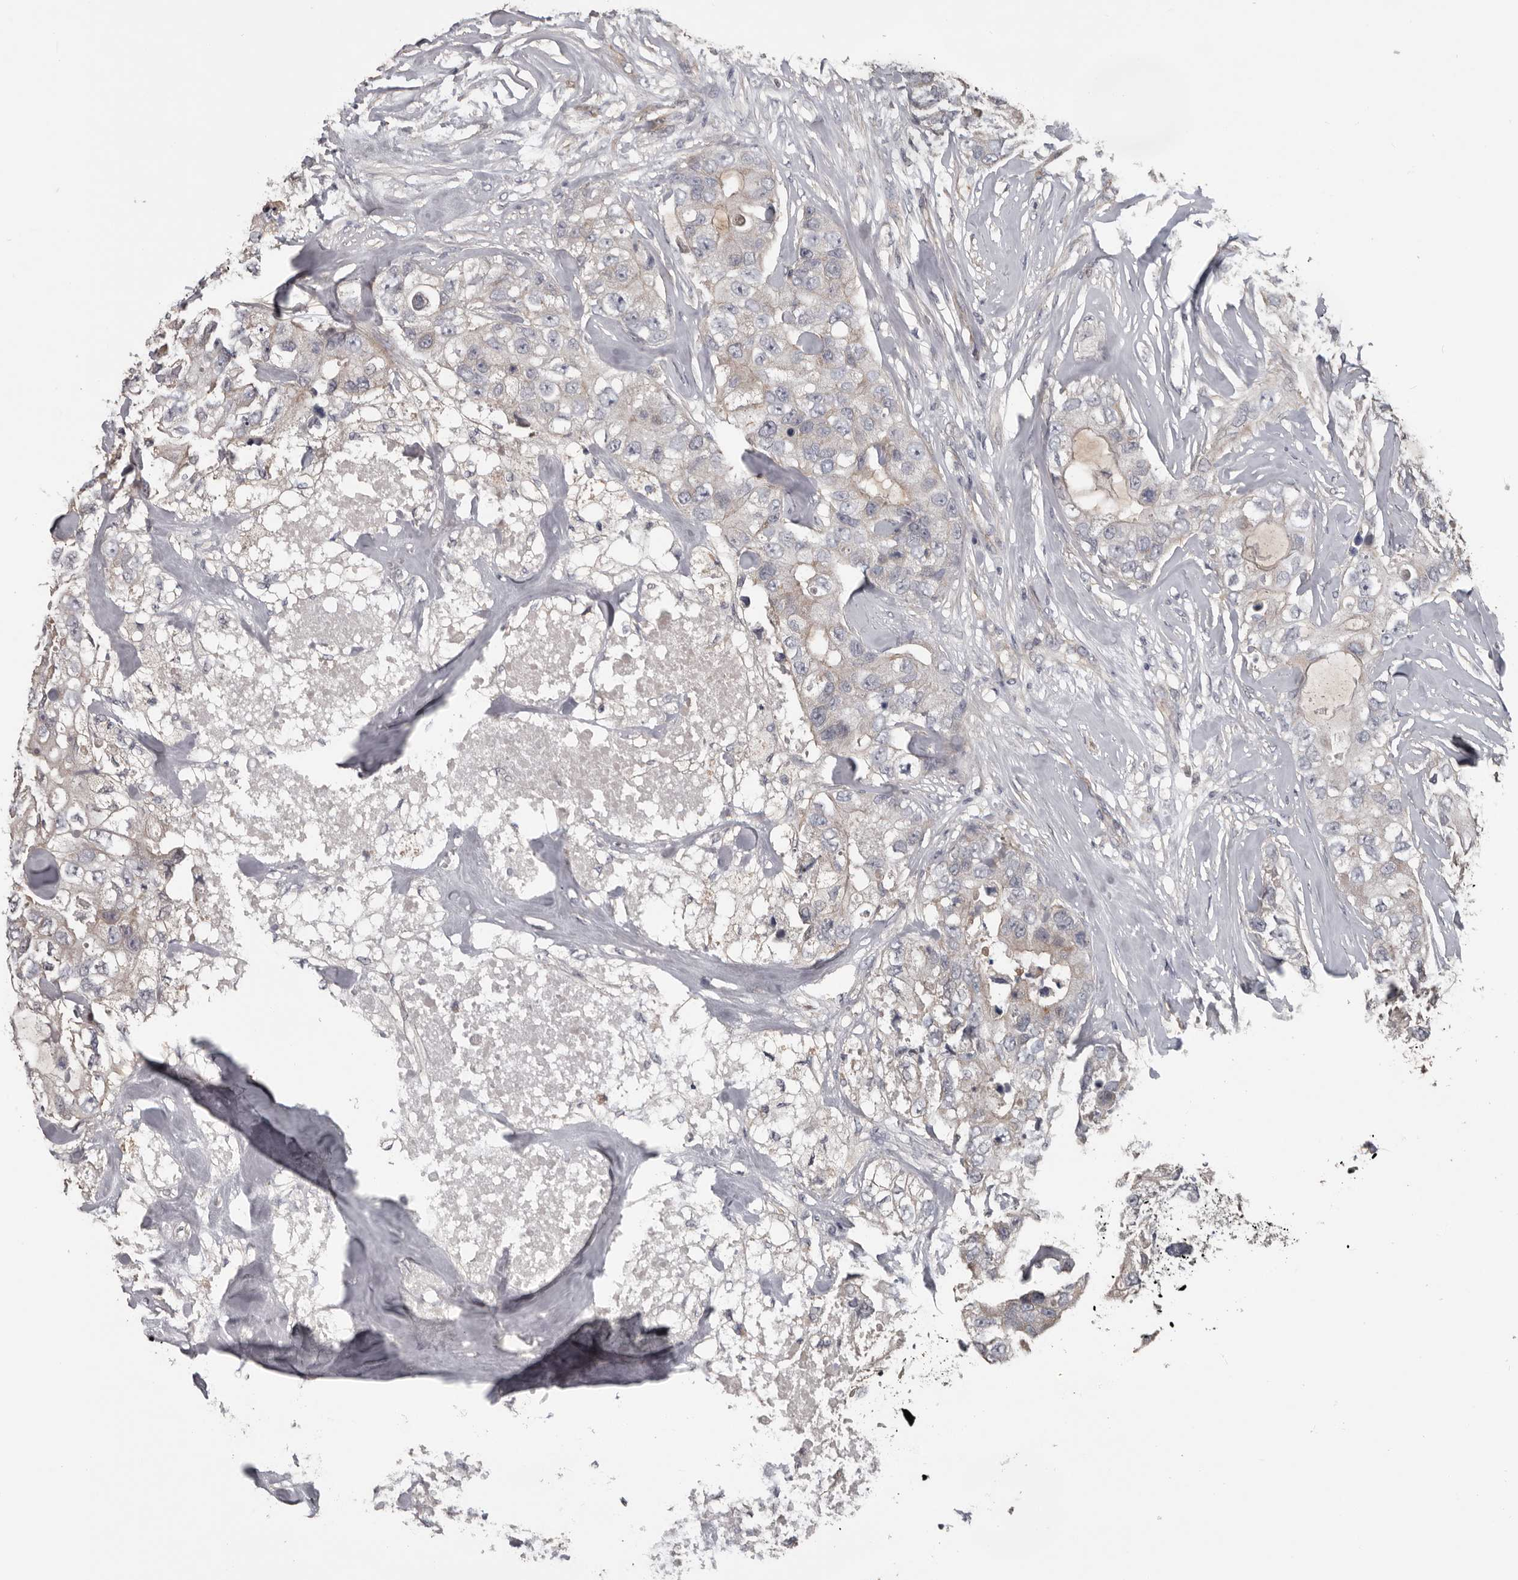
{"staining": {"intensity": "negative", "quantity": "none", "location": "none"}, "tissue": "breast cancer", "cell_type": "Tumor cells", "image_type": "cancer", "snomed": [{"axis": "morphology", "description": "Duct carcinoma"}, {"axis": "topography", "description": "Breast"}], "caption": "High magnification brightfield microscopy of breast cancer stained with DAB (brown) and counterstained with hematoxylin (blue): tumor cells show no significant positivity. The staining was performed using DAB (3,3'-diaminobenzidine) to visualize the protein expression in brown, while the nuclei were stained in blue with hematoxylin (Magnification: 20x).", "gene": "RNF217", "patient": {"sex": "female", "age": 62}}